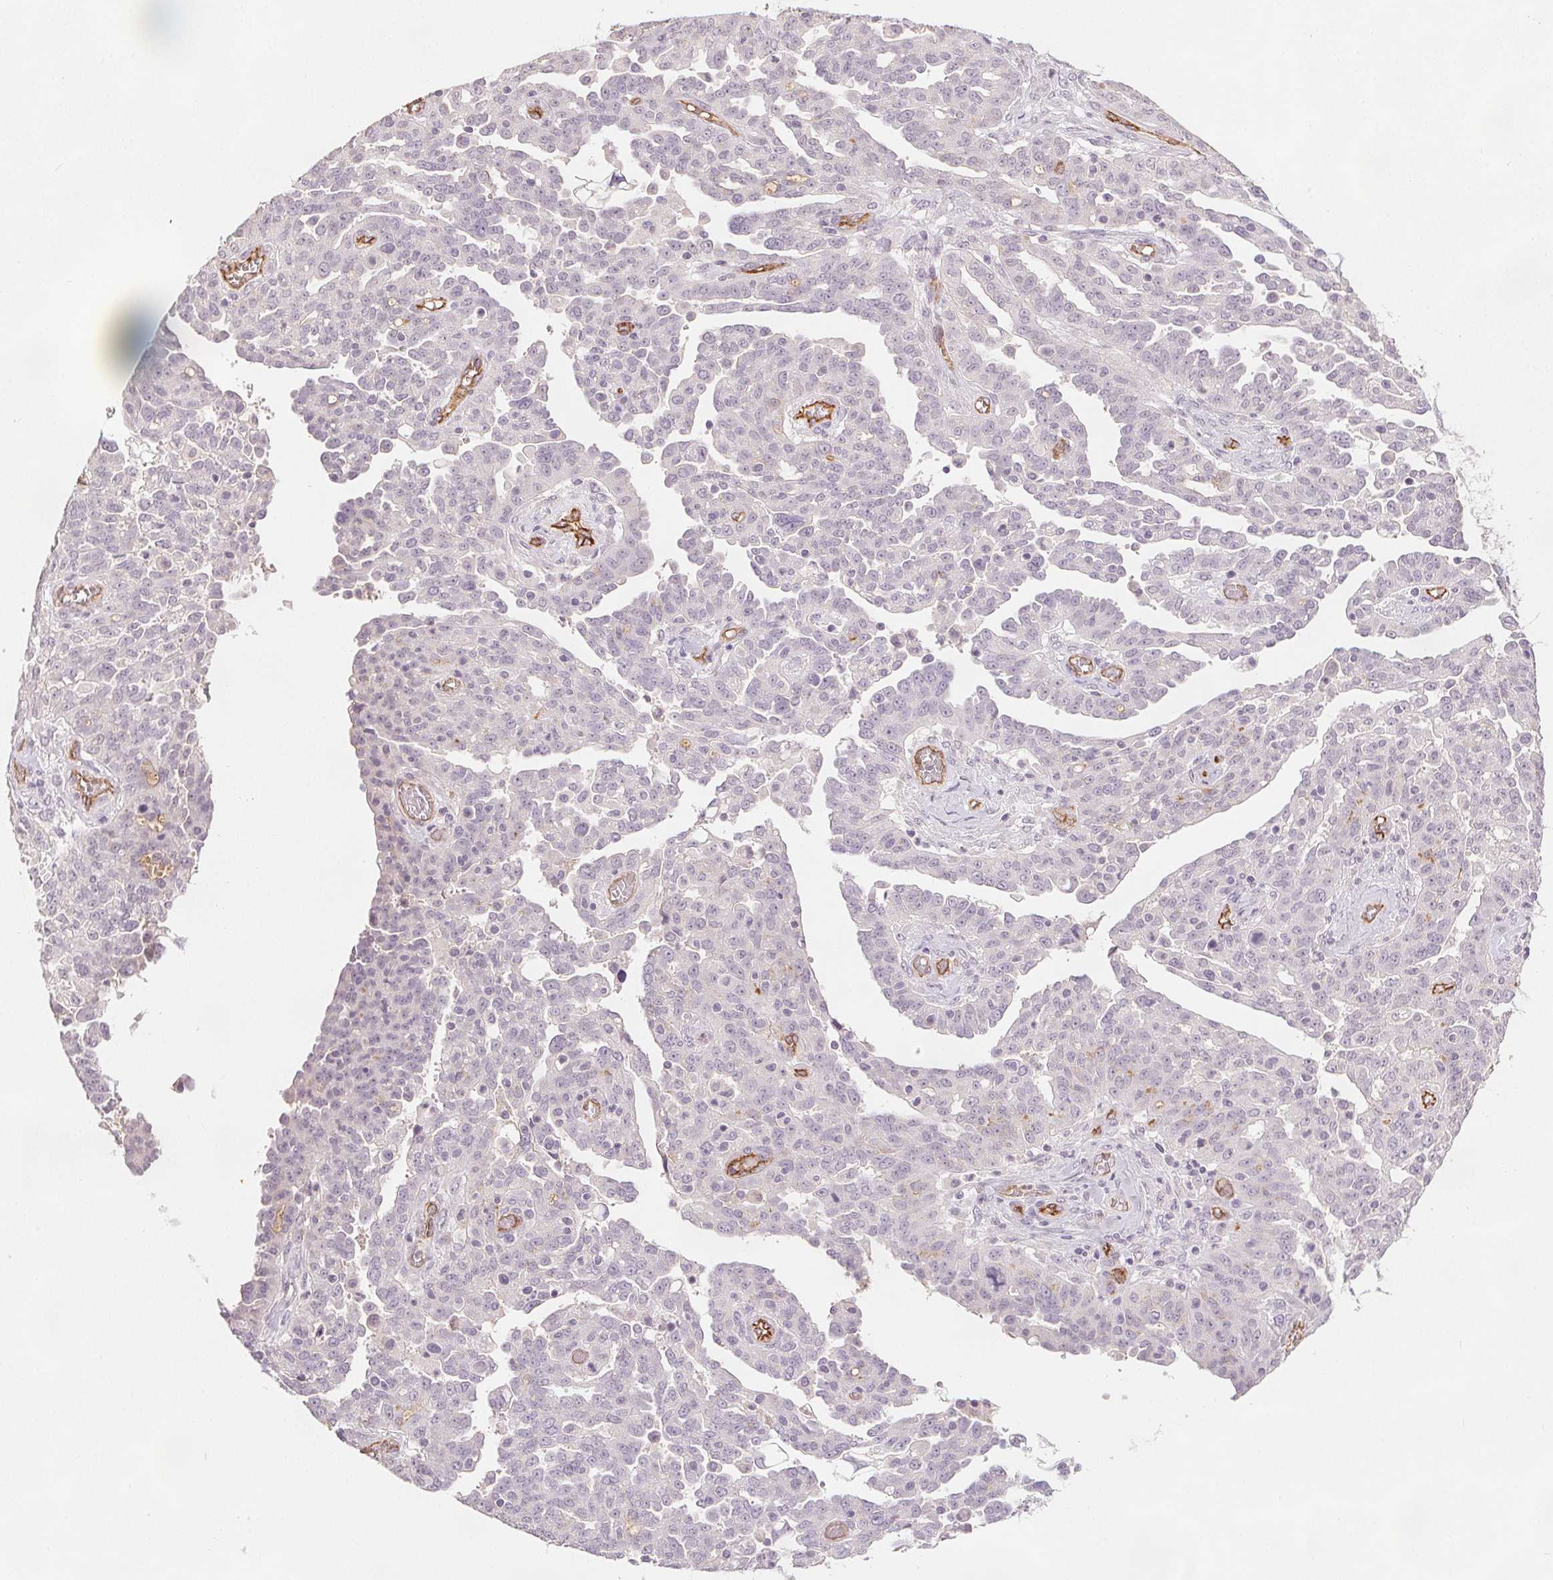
{"staining": {"intensity": "negative", "quantity": "none", "location": "none"}, "tissue": "ovarian cancer", "cell_type": "Tumor cells", "image_type": "cancer", "snomed": [{"axis": "morphology", "description": "Cystadenocarcinoma, serous, NOS"}, {"axis": "topography", "description": "Ovary"}], "caption": "An immunohistochemistry (IHC) micrograph of serous cystadenocarcinoma (ovarian) is shown. There is no staining in tumor cells of serous cystadenocarcinoma (ovarian).", "gene": "PODXL", "patient": {"sex": "female", "age": 67}}